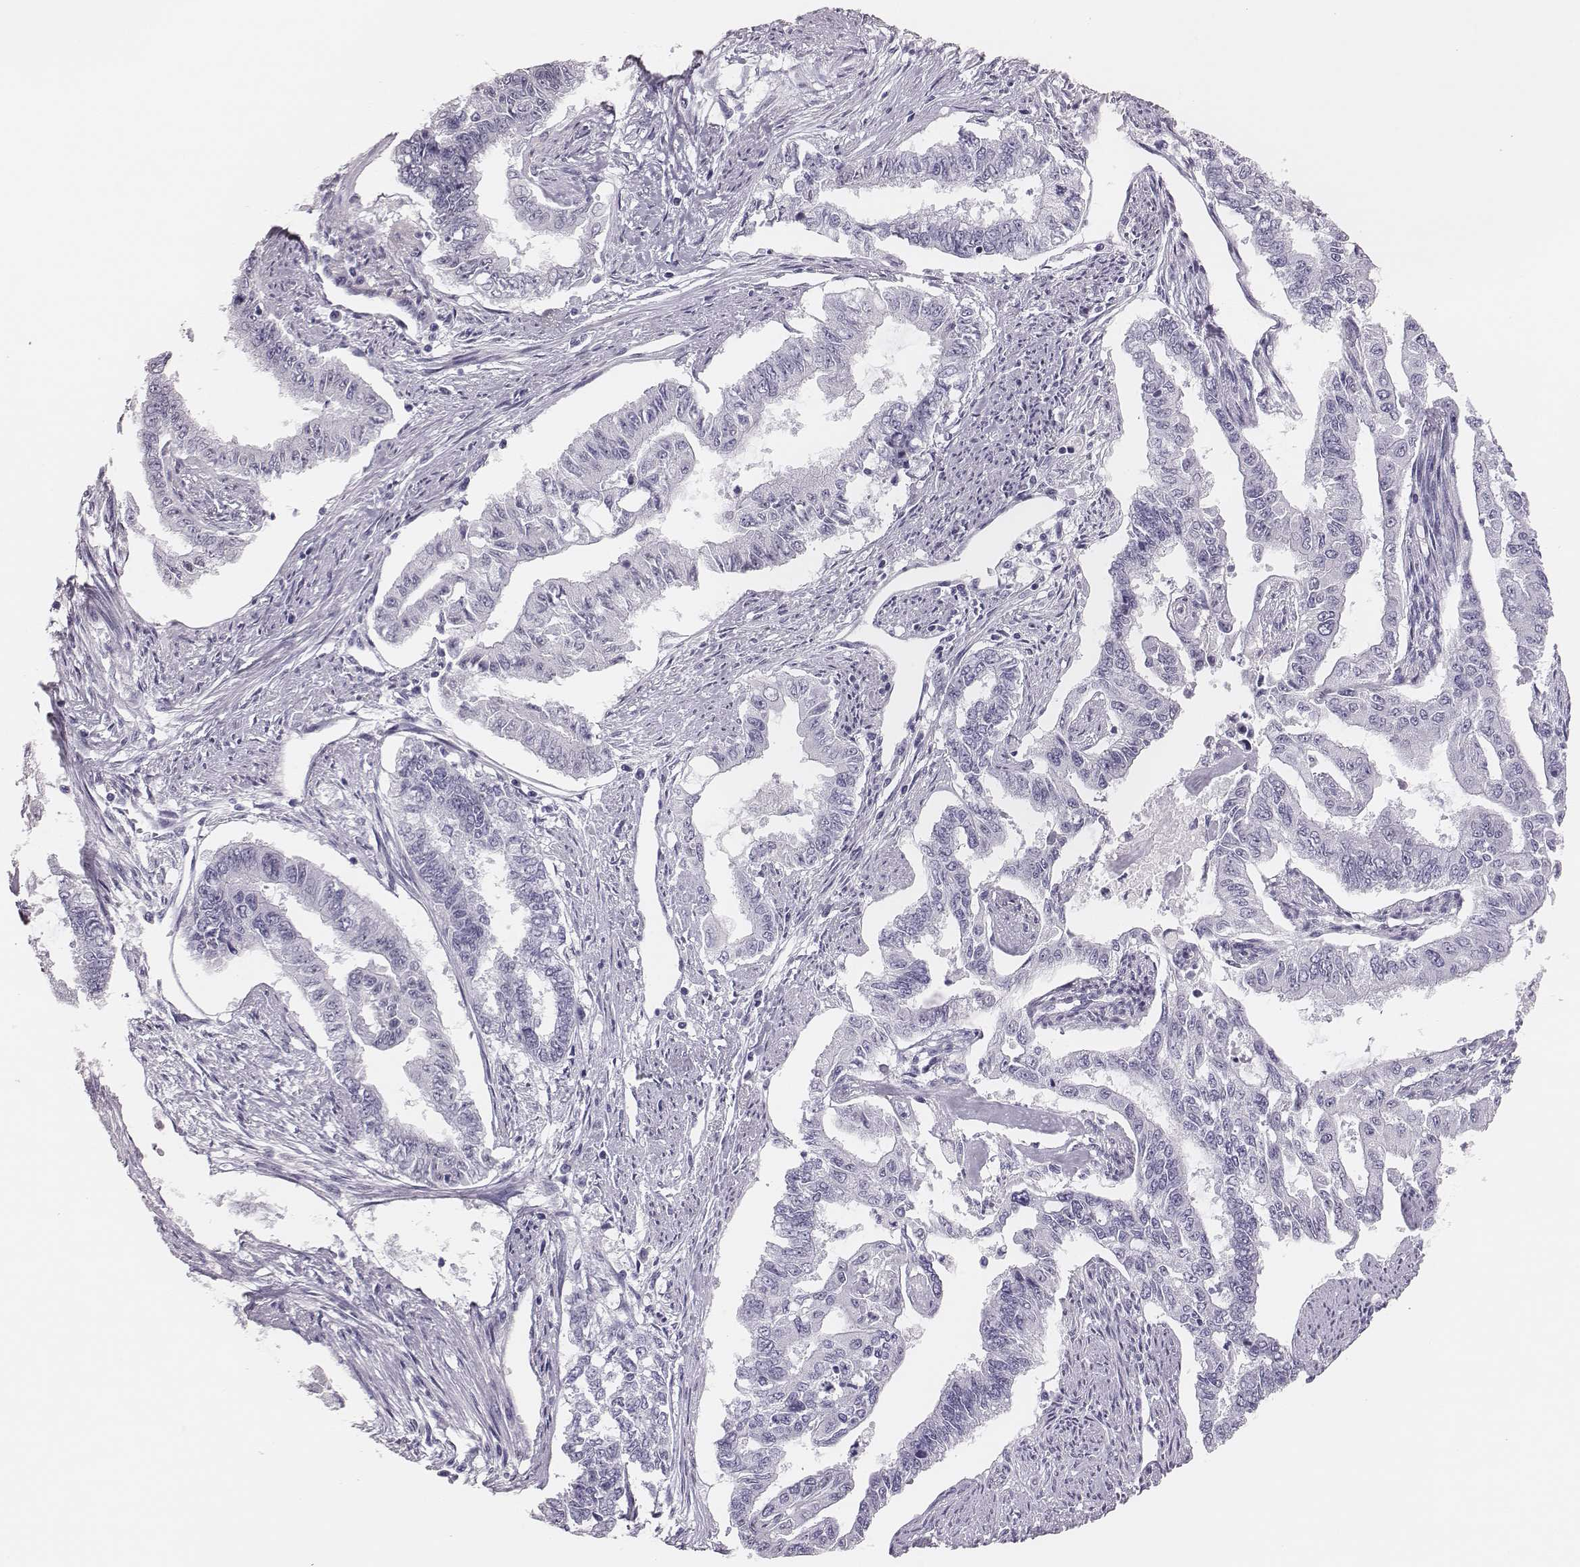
{"staining": {"intensity": "negative", "quantity": "none", "location": "none"}, "tissue": "endometrial cancer", "cell_type": "Tumor cells", "image_type": "cancer", "snomed": [{"axis": "morphology", "description": "Adenocarcinoma, NOS"}, {"axis": "topography", "description": "Uterus"}], "caption": "Micrograph shows no significant protein positivity in tumor cells of endometrial cancer.", "gene": "H1-6", "patient": {"sex": "female", "age": 59}}